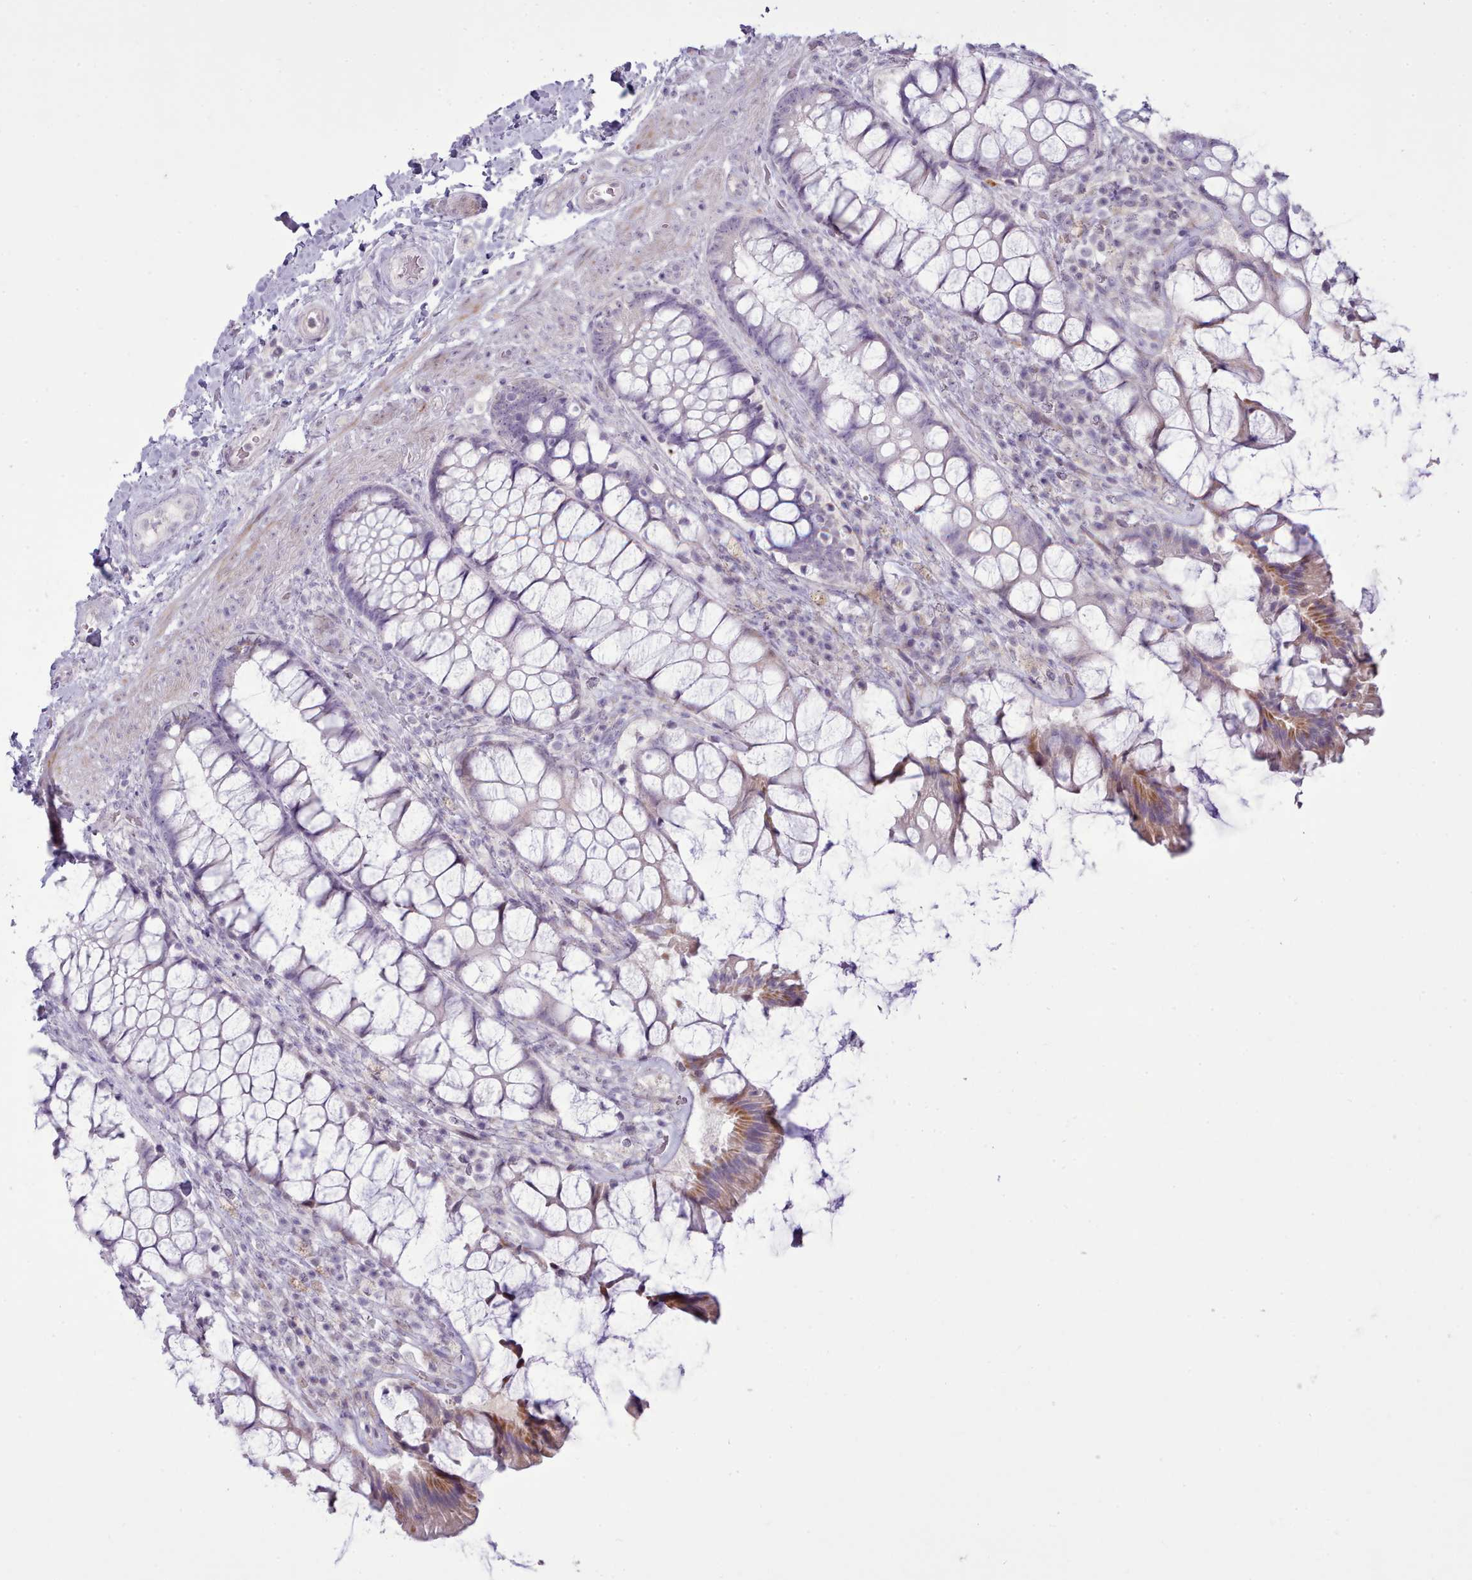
{"staining": {"intensity": "moderate", "quantity": "<25%", "location": "cytoplasmic/membranous"}, "tissue": "rectum", "cell_type": "Glandular cells", "image_type": "normal", "snomed": [{"axis": "morphology", "description": "Normal tissue, NOS"}, {"axis": "topography", "description": "Rectum"}], "caption": "DAB immunohistochemical staining of normal rectum demonstrates moderate cytoplasmic/membranous protein expression in approximately <25% of glandular cells. Using DAB (3,3'-diaminobenzidine) (brown) and hematoxylin (blue) stains, captured at high magnification using brightfield microscopy.", "gene": "PPP3R1", "patient": {"sex": "female", "age": 58}}